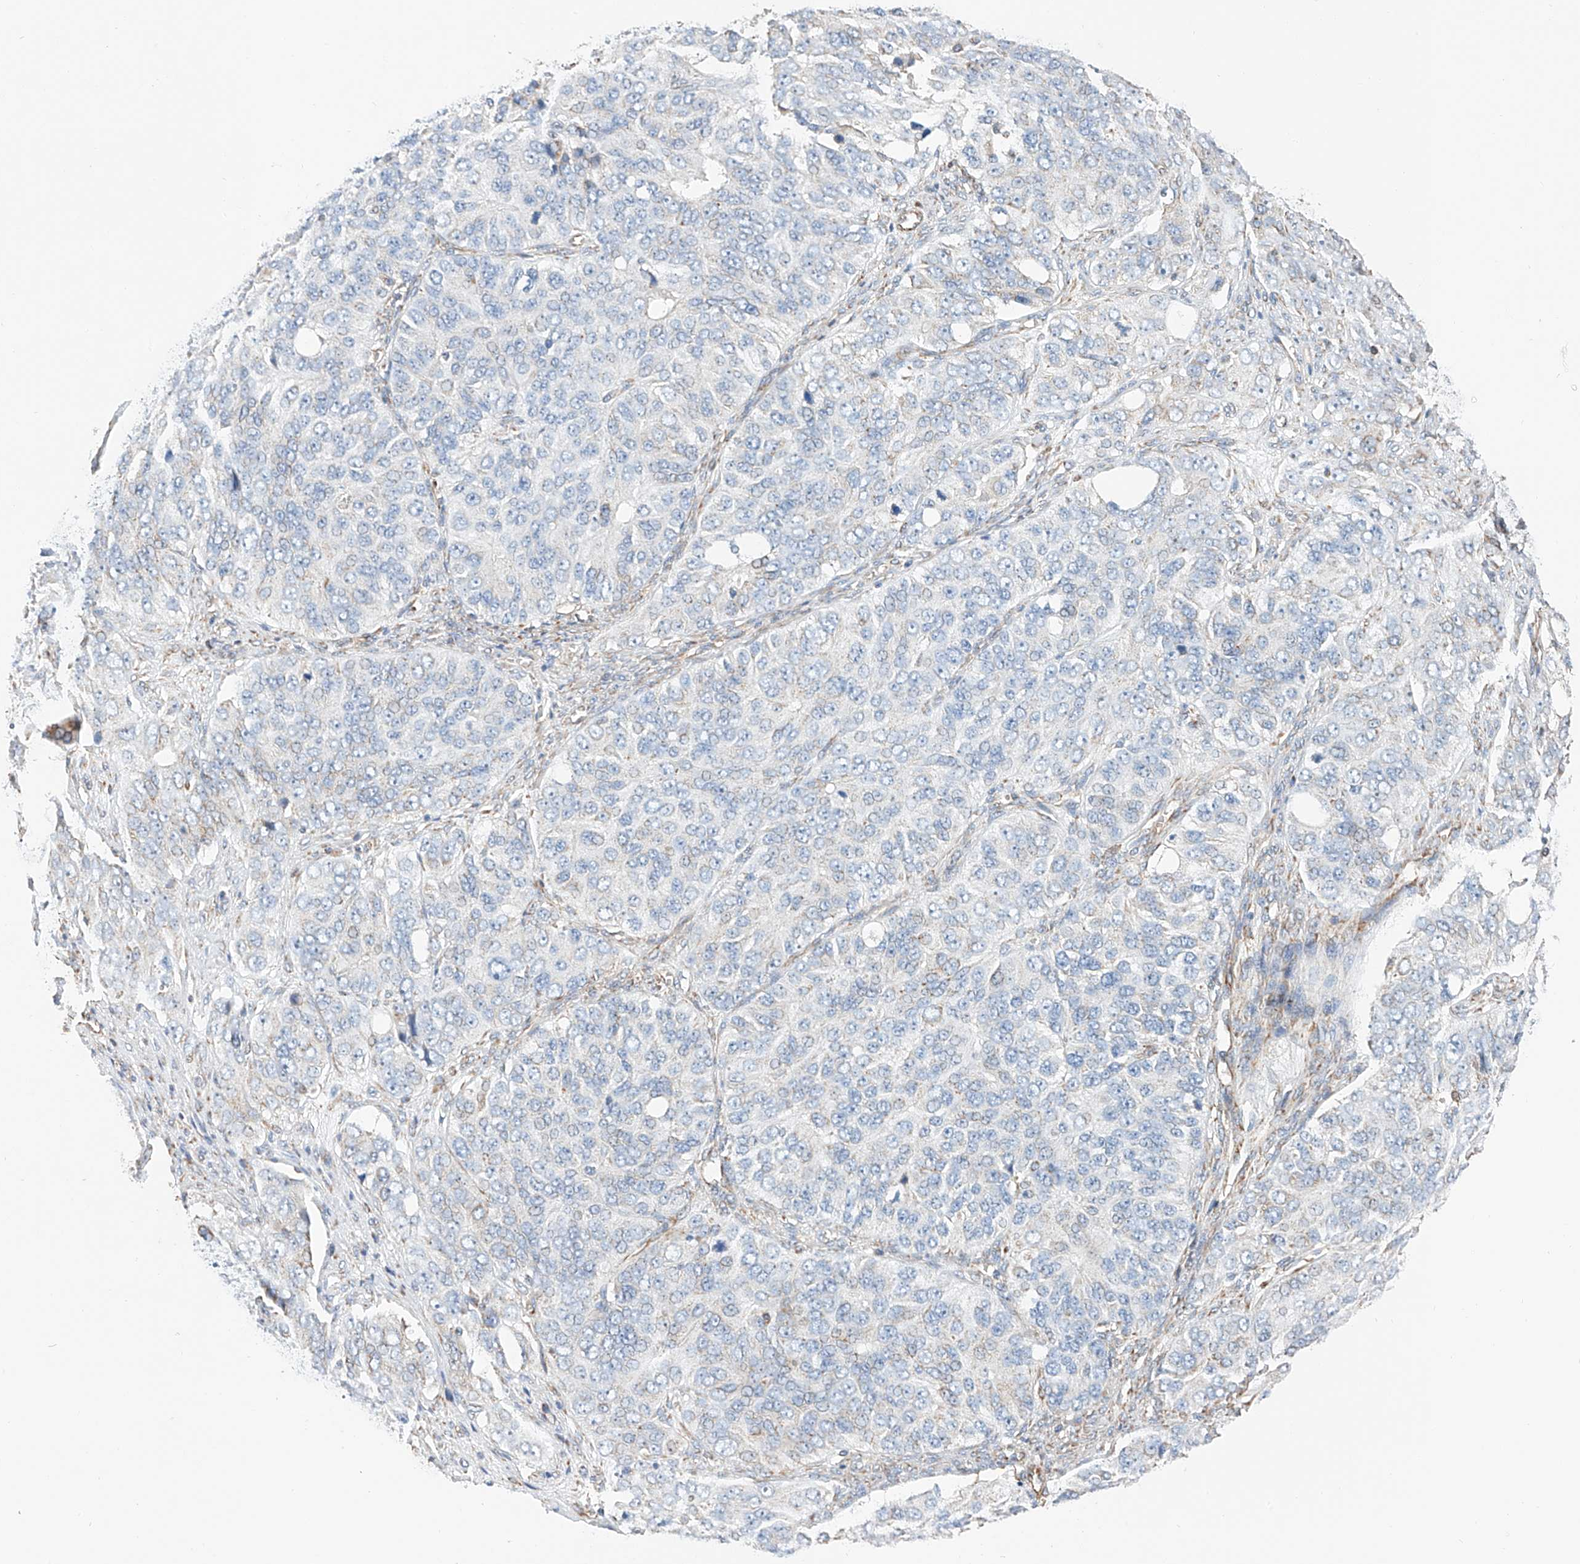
{"staining": {"intensity": "negative", "quantity": "none", "location": "none"}, "tissue": "ovarian cancer", "cell_type": "Tumor cells", "image_type": "cancer", "snomed": [{"axis": "morphology", "description": "Carcinoma, endometroid"}, {"axis": "topography", "description": "Ovary"}], "caption": "Immunohistochemistry of human endometroid carcinoma (ovarian) shows no staining in tumor cells.", "gene": "NDUFV3", "patient": {"sex": "female", "age": 51}}